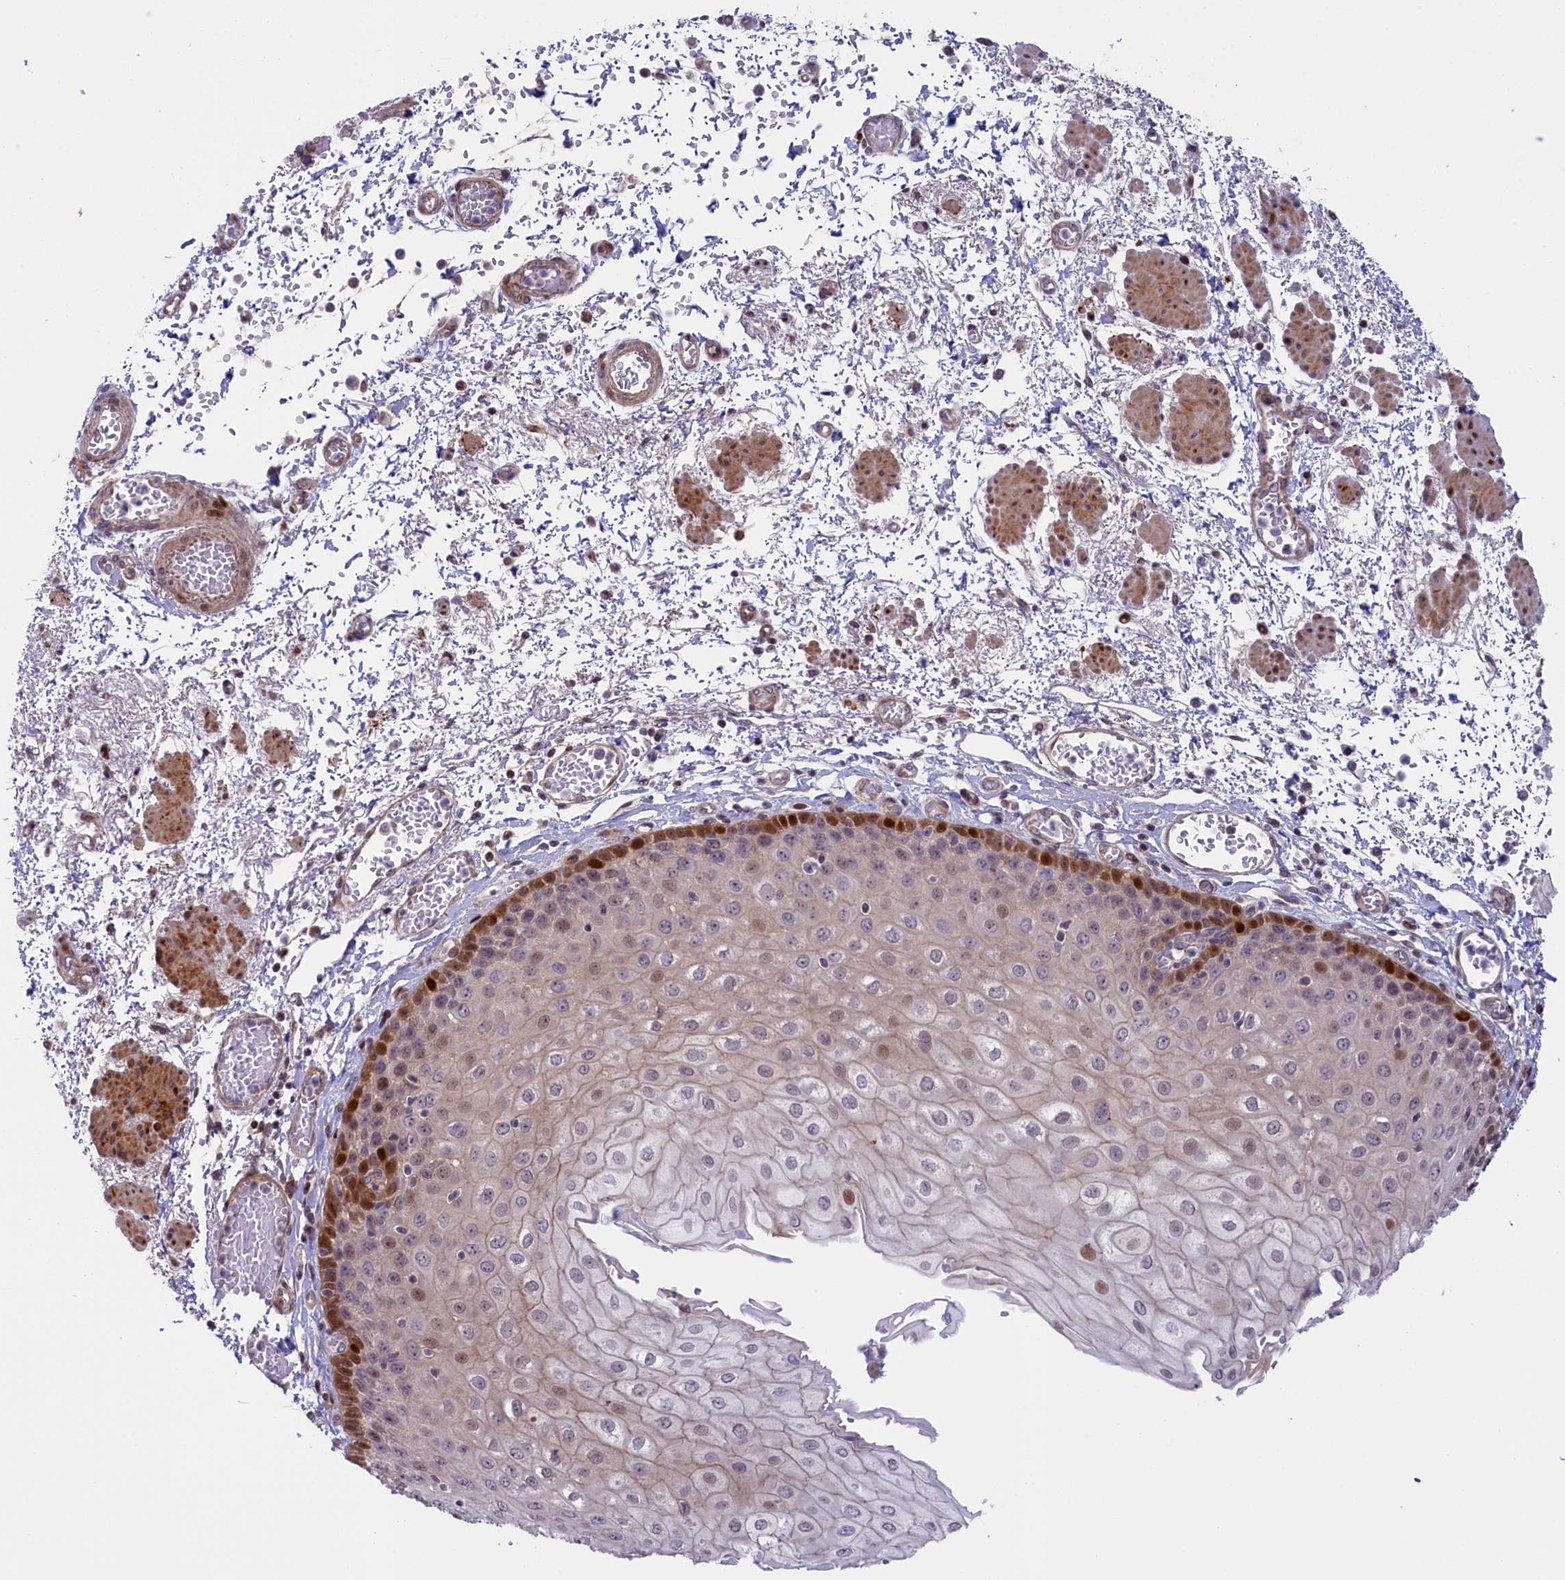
{"staining": {"intensity": "strong", "quantity": "<25%", "location": "nuclear"}, "tissue": "esophagus", "cell_type": "Squamous epithelial cells", "image_type": "normal", "snomed": [{"axis": "morphology", "description": "Normal tissue, NOS"}, {"axis": "topography", "description": "Esophagus"}], "caption": "High-power microscopy captured an immunohistochemistry (IHC) photomicrograph of normal esophagus, revealing strong nuclear positivity in approximately <25% of squamous epithelial cells. (DAB = brown stain, brightfield microscopy at high magnification).", "gene": "CCL23", "patient": {"sex": "male", "age": 81}}